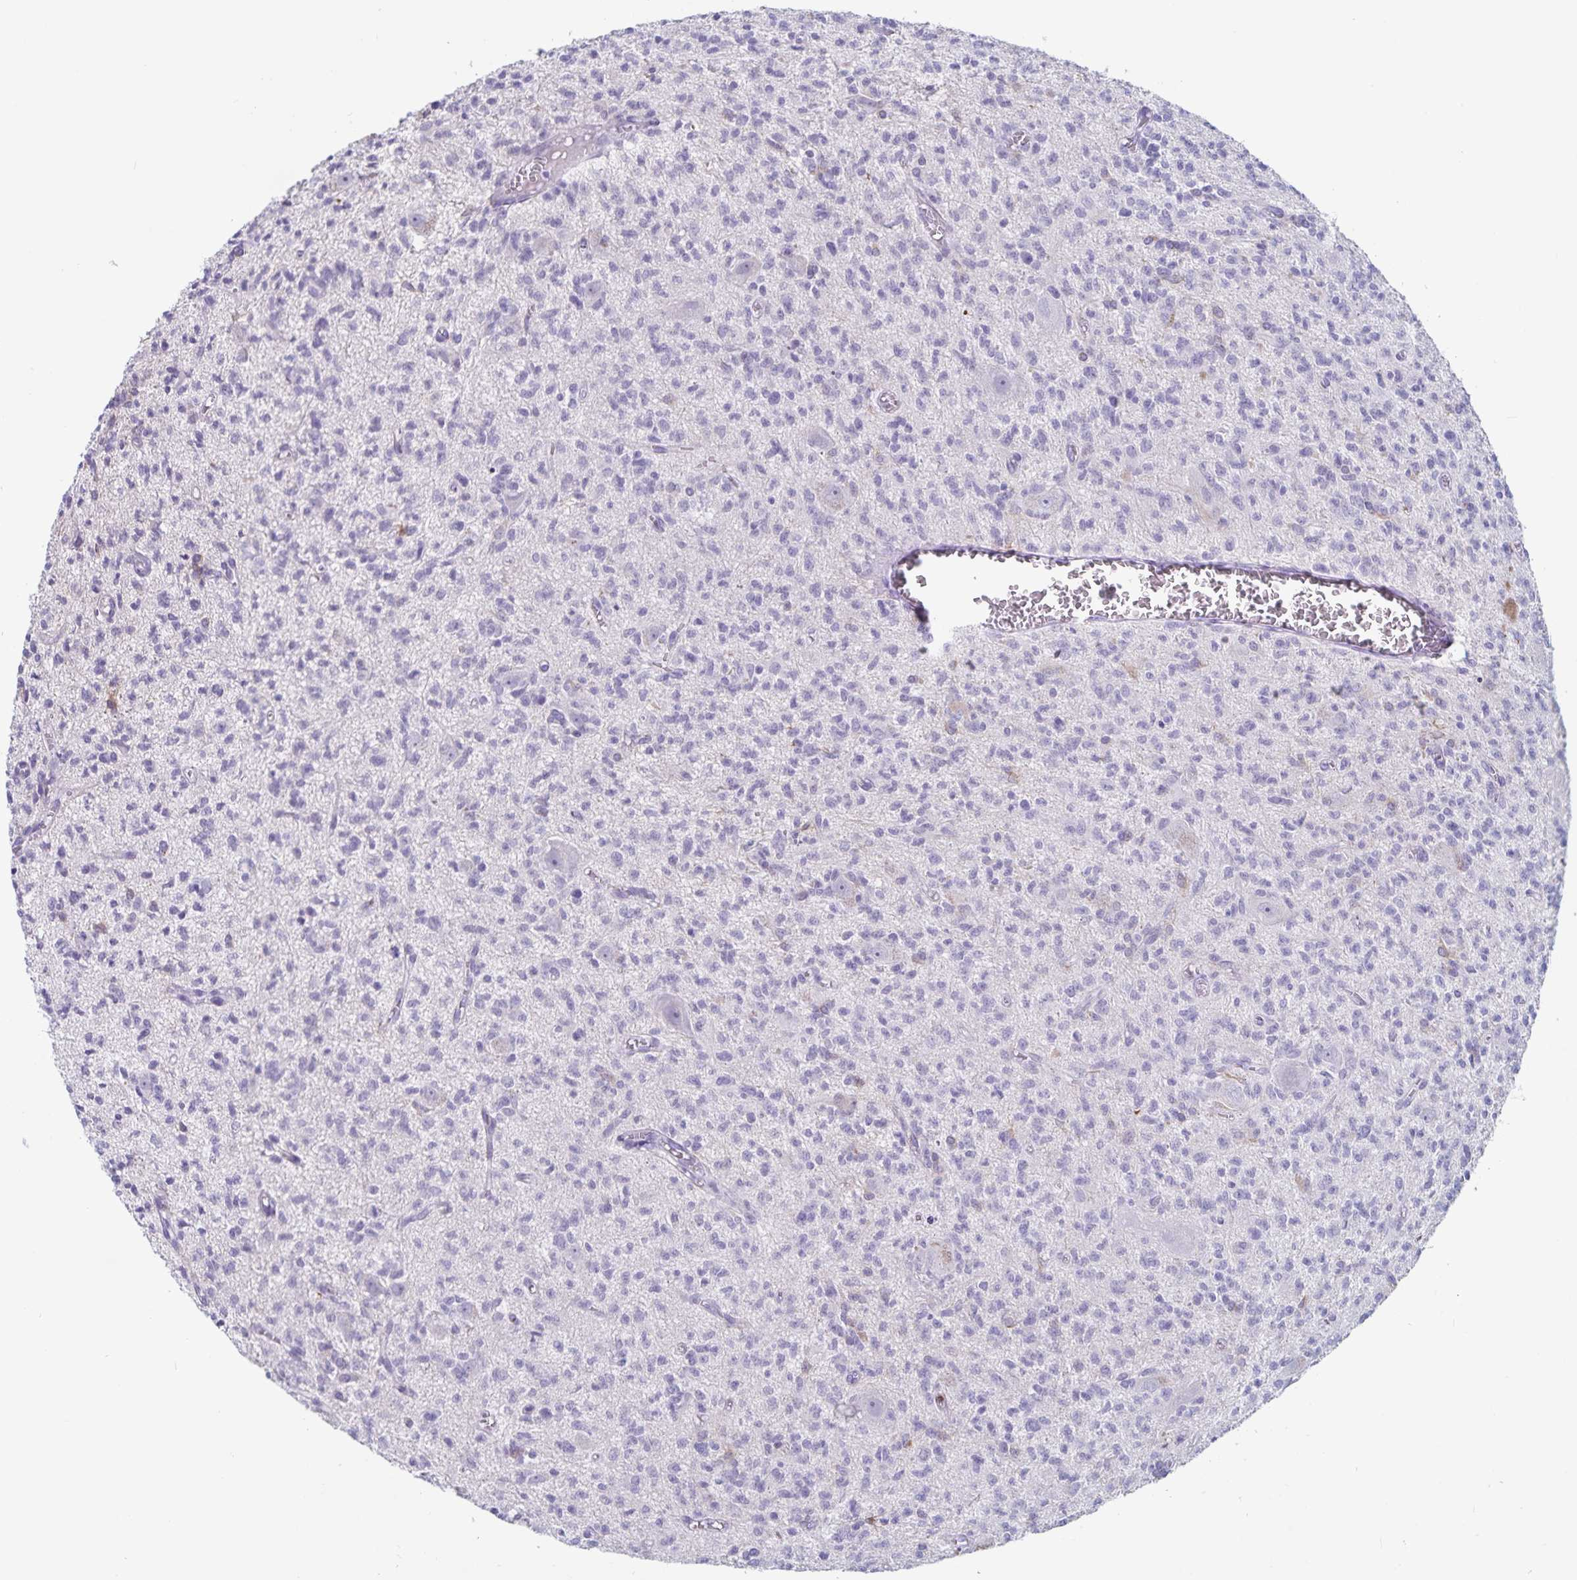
{"staining": {"intensity": "negative", "quantity": "none", "location": "none"}, "tissue": "glioma", "cell_type": "Tumor cells", "image_type": "cancer", "snomed": [{"axis": "morphology", "description": "Glioma, malignant, Low grade"}, {"axis": "topography", "description": "Brain"}], "caption": "DAB immunohistochemical staining of human glioma shows no significant staining in tumor cells.", "gene": "GNLY", "patient": {"sex": "male", "age": 64}}